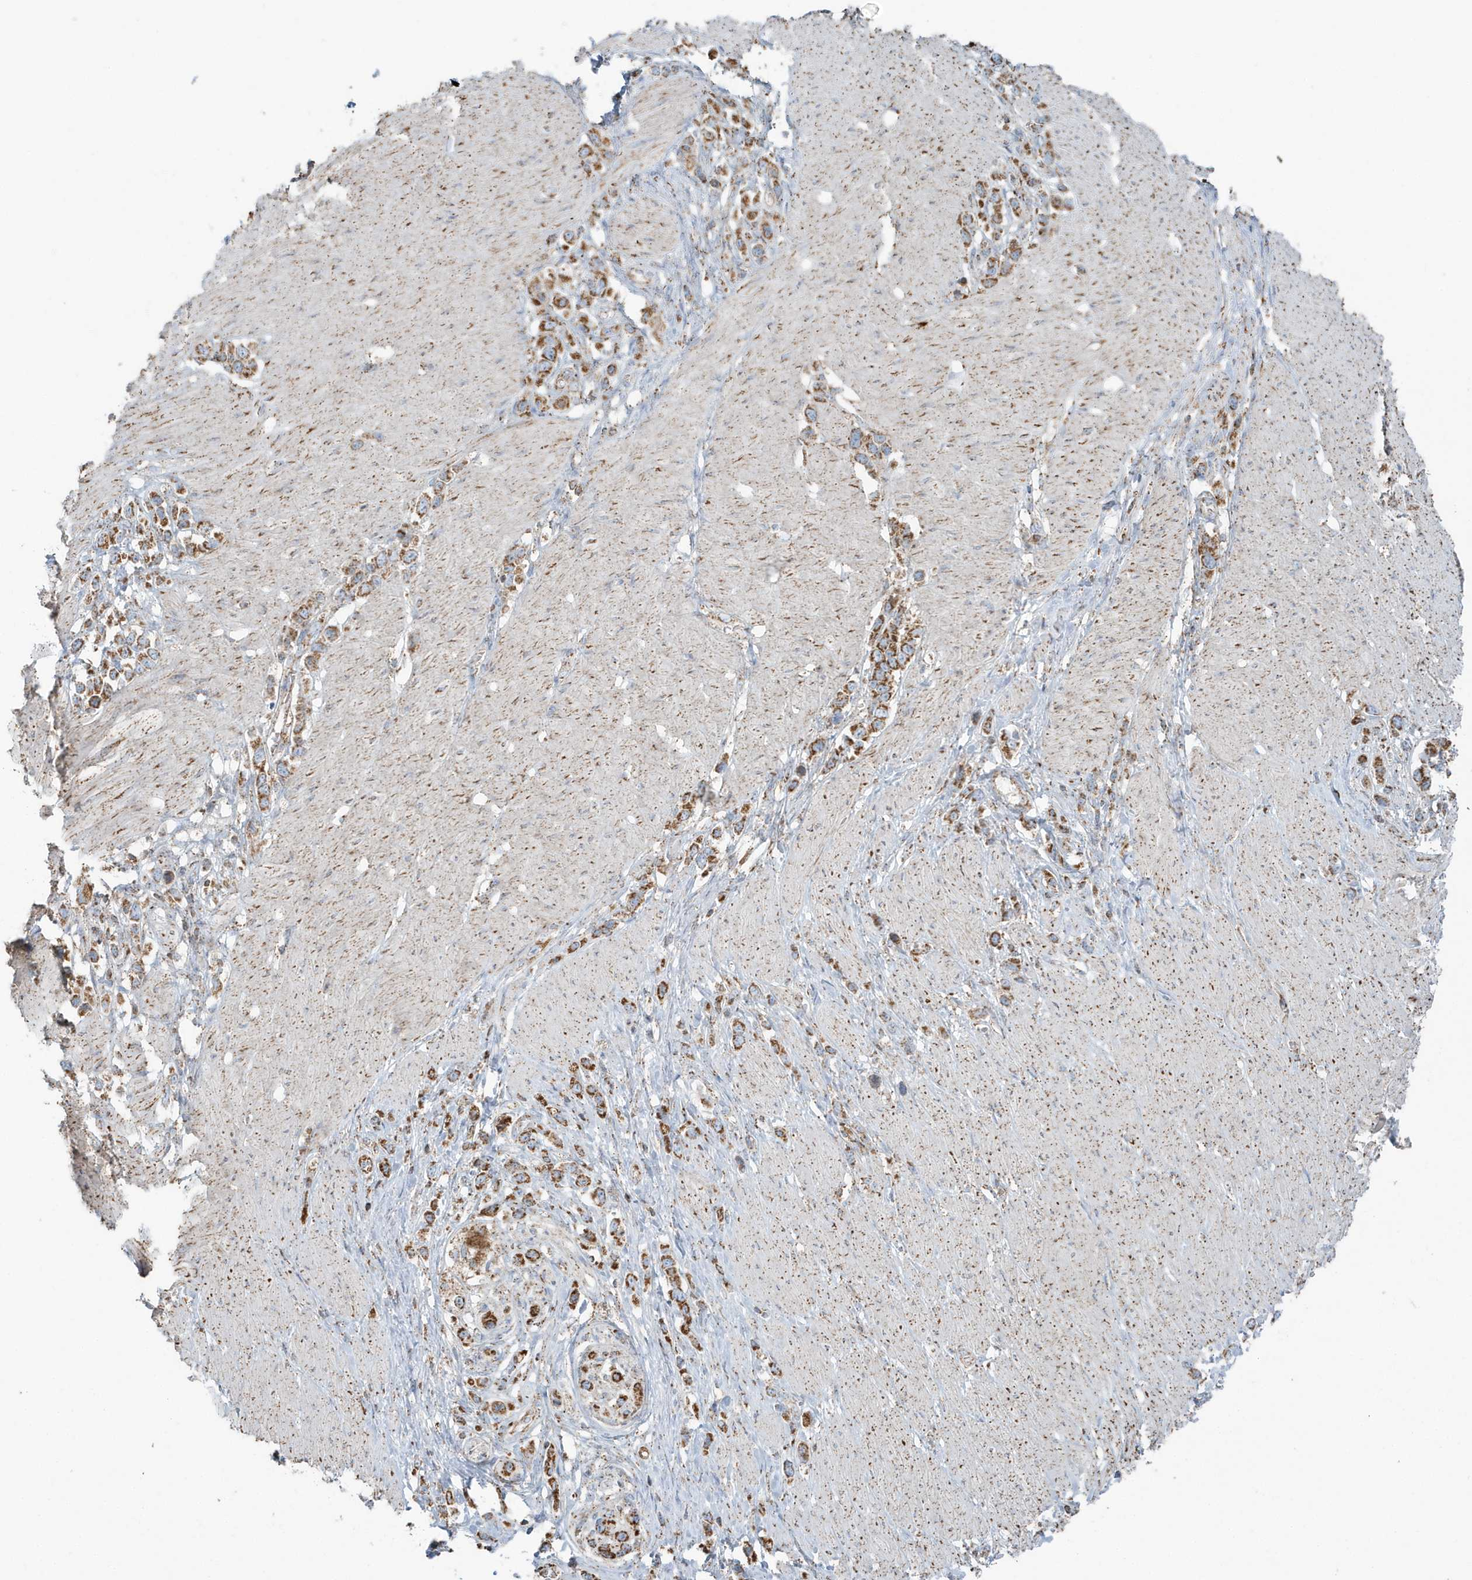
{"staining": {"intensity": "strong", "quantity": ">75%", "location": "cytoplasmic/membranous"}, "tissue": "stomach cancer", "cell_type": "Tumor cells", "image_type": "cancer", "snomed": [{"axis": "morphology", "description": "Normal tissue, NOS"}, {"axis": "morphology", "description": "Adenocarcinoma, NOS"}, {"axis": "topography", "description": "Stomach, upper"}, {"axis": "topography", "description": "Stomach"}], "caption": "High-power microscopy captured an immunohistochemistry micrograph of stomach cancer, revealing strong cytoplasmic/membranous positivity in approximately >75% of tumor cells.", "gene": "RAB11FIP3", "patient": {"sex": "female", "age": 65}}